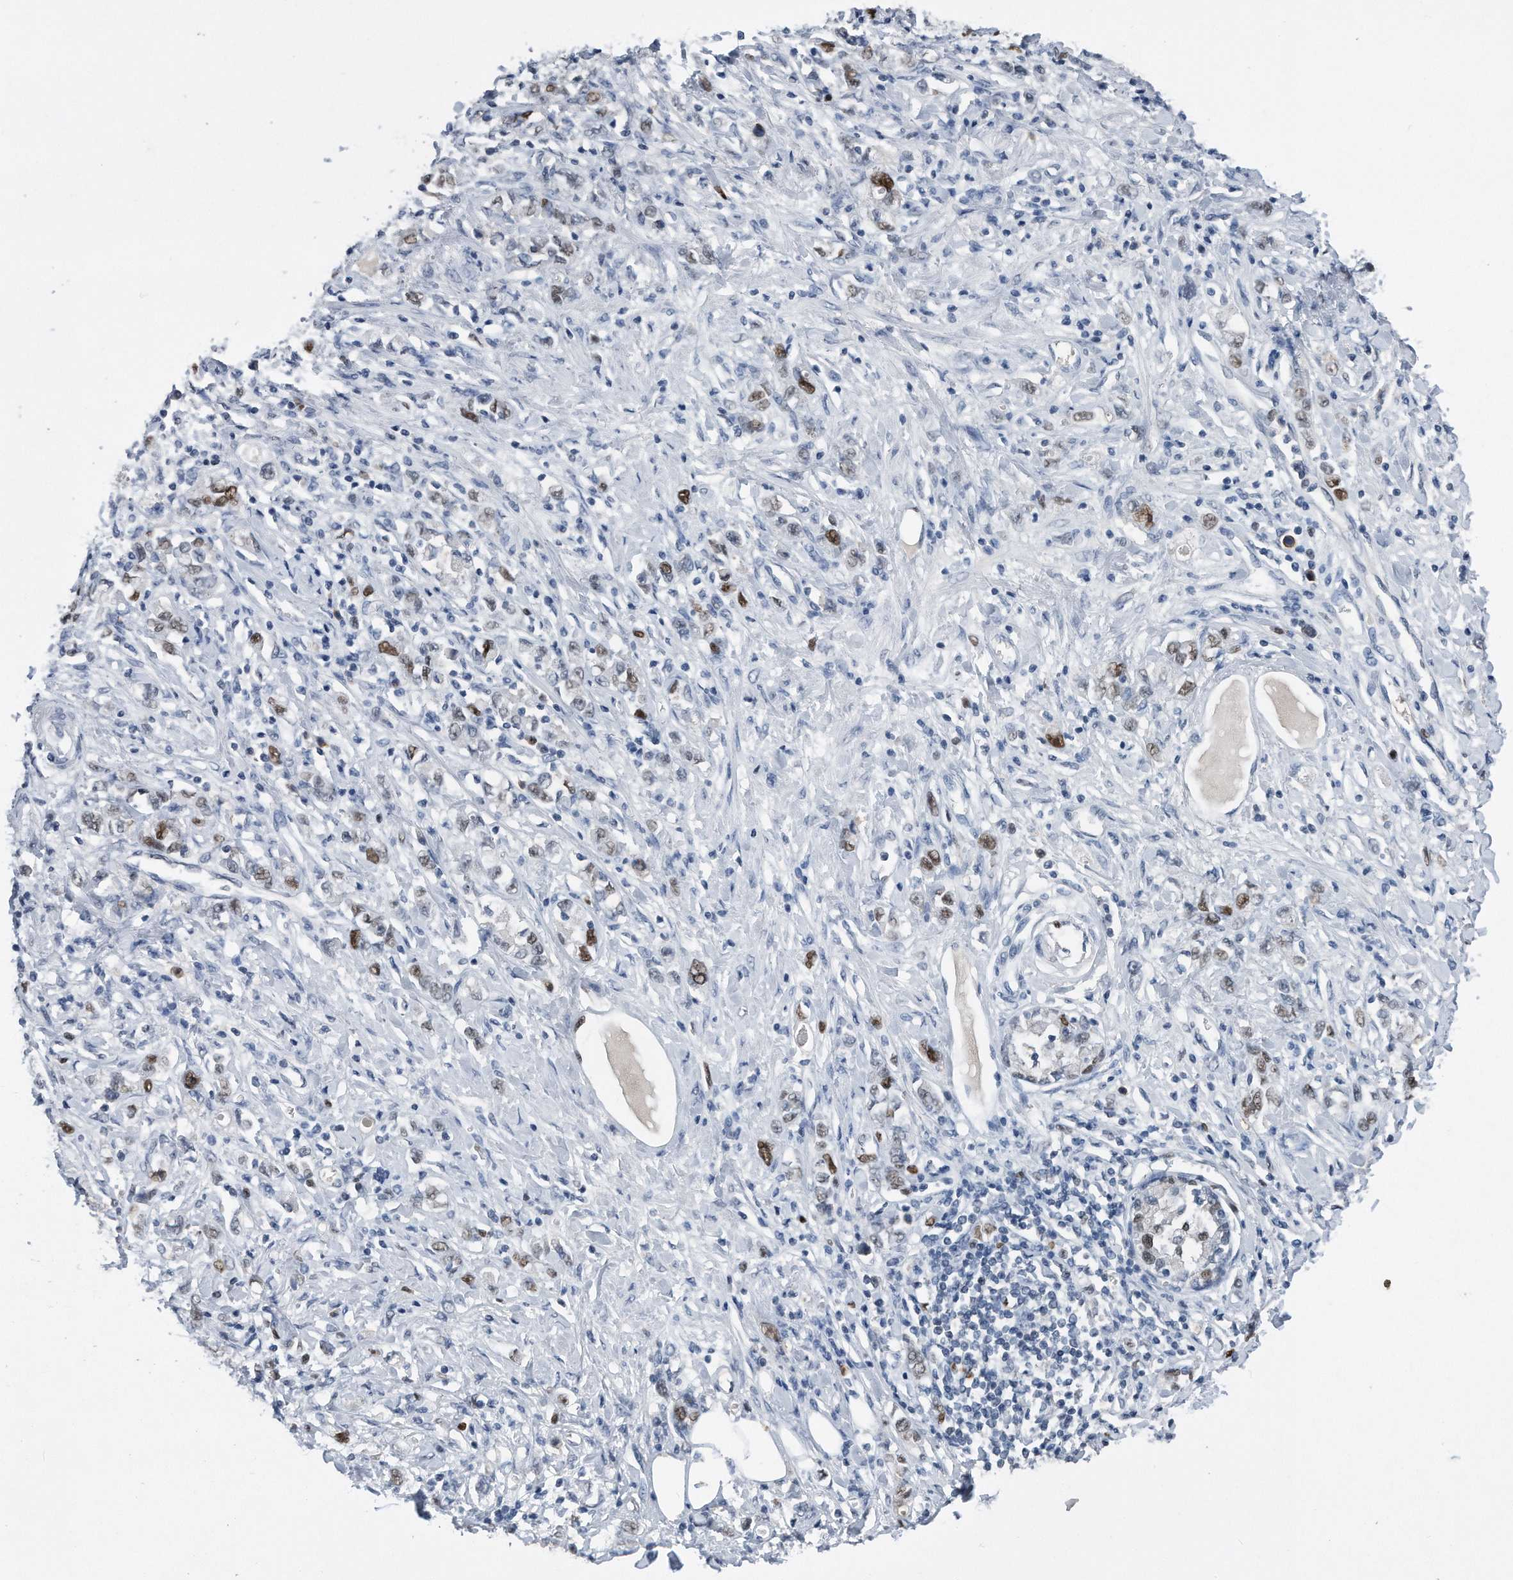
{"staining": {"intensity": "moderate", "quantity": "25%-75%", "location": "nuclear"}, "tissue": "stomach cancer", "cell_type": "Tumor cells", "image_type": "cancer", "snomed": [{"axis": "morphology", "description": "Adenocarcinoma, NOS"}, {"axis": "topography", "description": "Stomach"}], "caption": "Stomach adenocarcinoma stained for a protein (brown) reveals moderate nuclear positive expression in approximately 25%-75% of tumor cells.", "gene": "PCNA", "patient": {"sex": "female", "age": 76}}